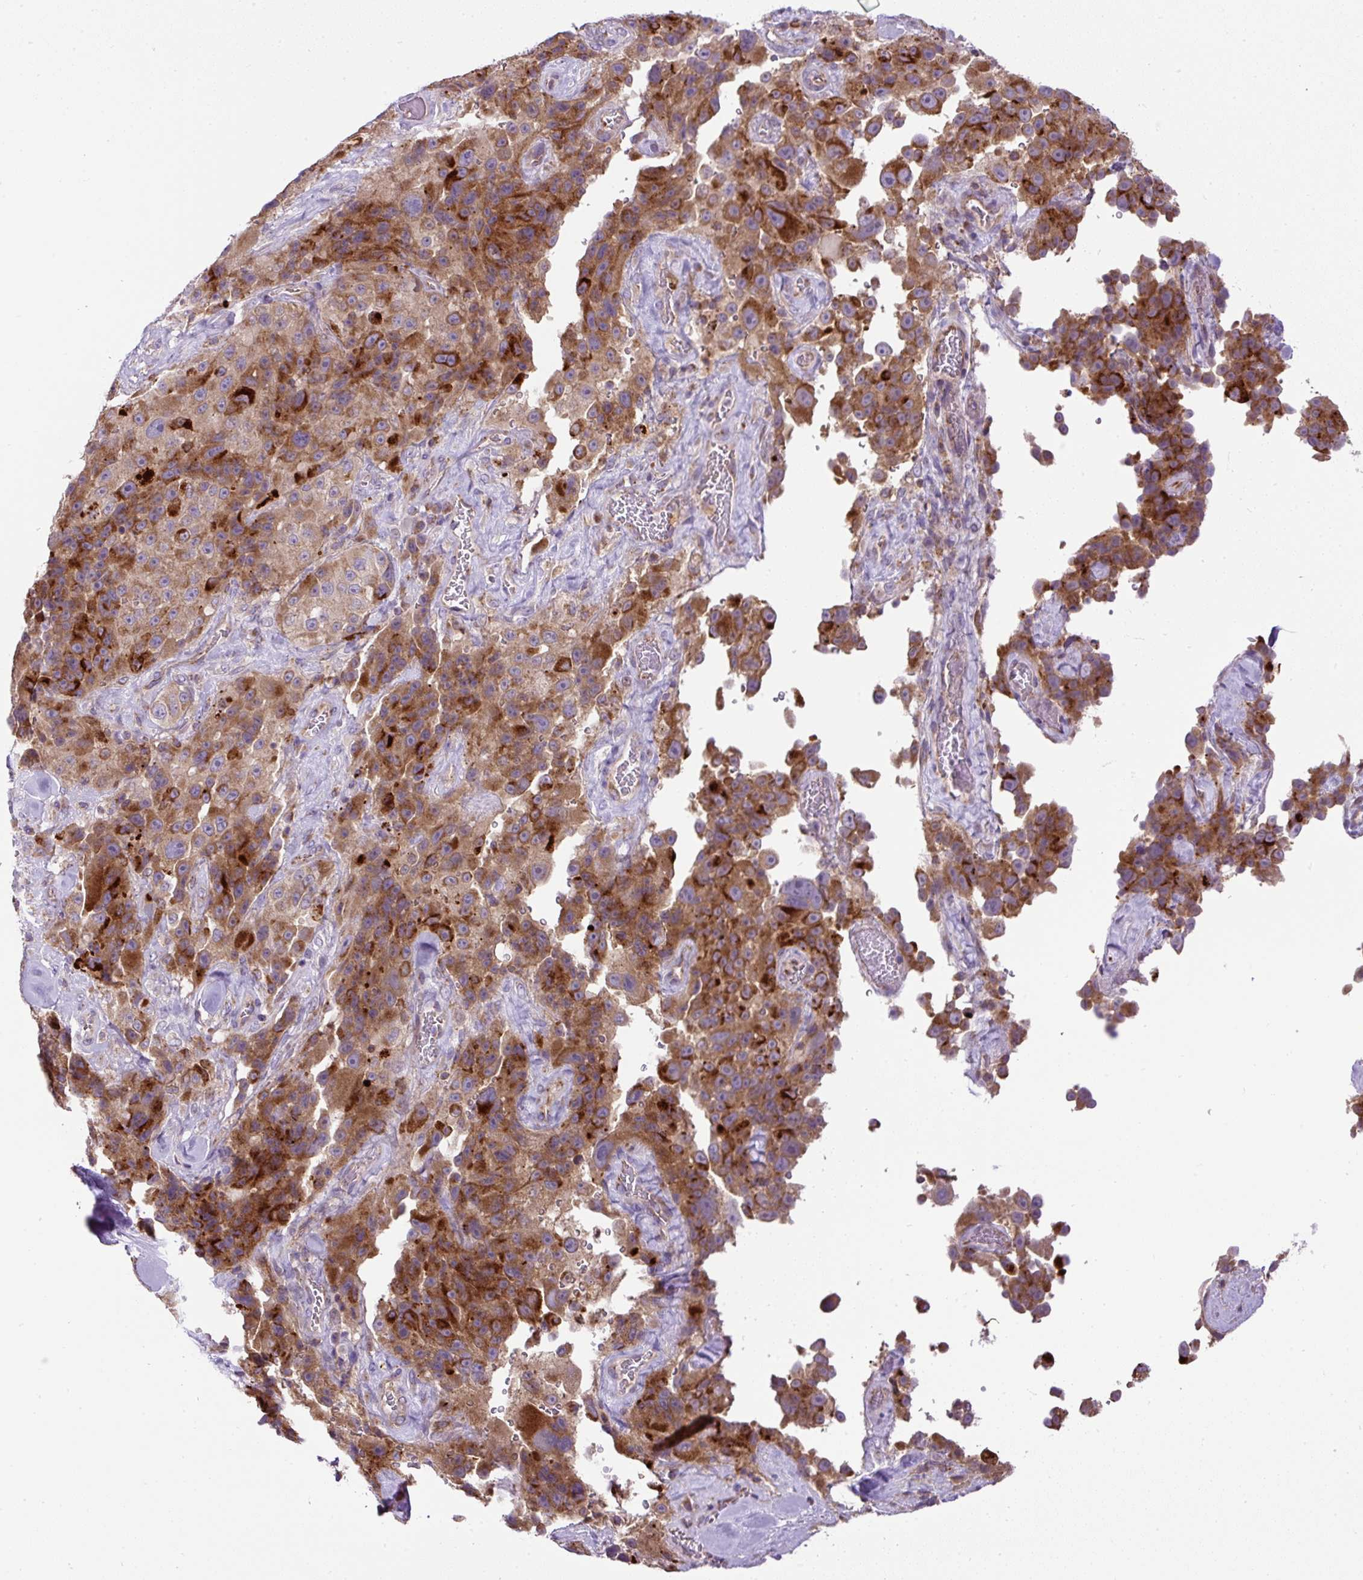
{"staining": {"intensity": "moderate", "quantity": ">75%", "location": "cytoplasmic/membranous"}, "tissue": "melanoma", "cell_type": "Tumor cells", "image_type": "cancer", "snomed": [{"axis": "morphology", "description": "Malignant melanoma, Metastatic site"}, {"axis": "topography", "description": "Lymph node"}], "caption": "Melanoma stained for a protein displays moderate cytoplasmic/membranous positivity in tumor cells.", "gene": "ZNF547", "patient": {"sex": "male", "age": 62}}